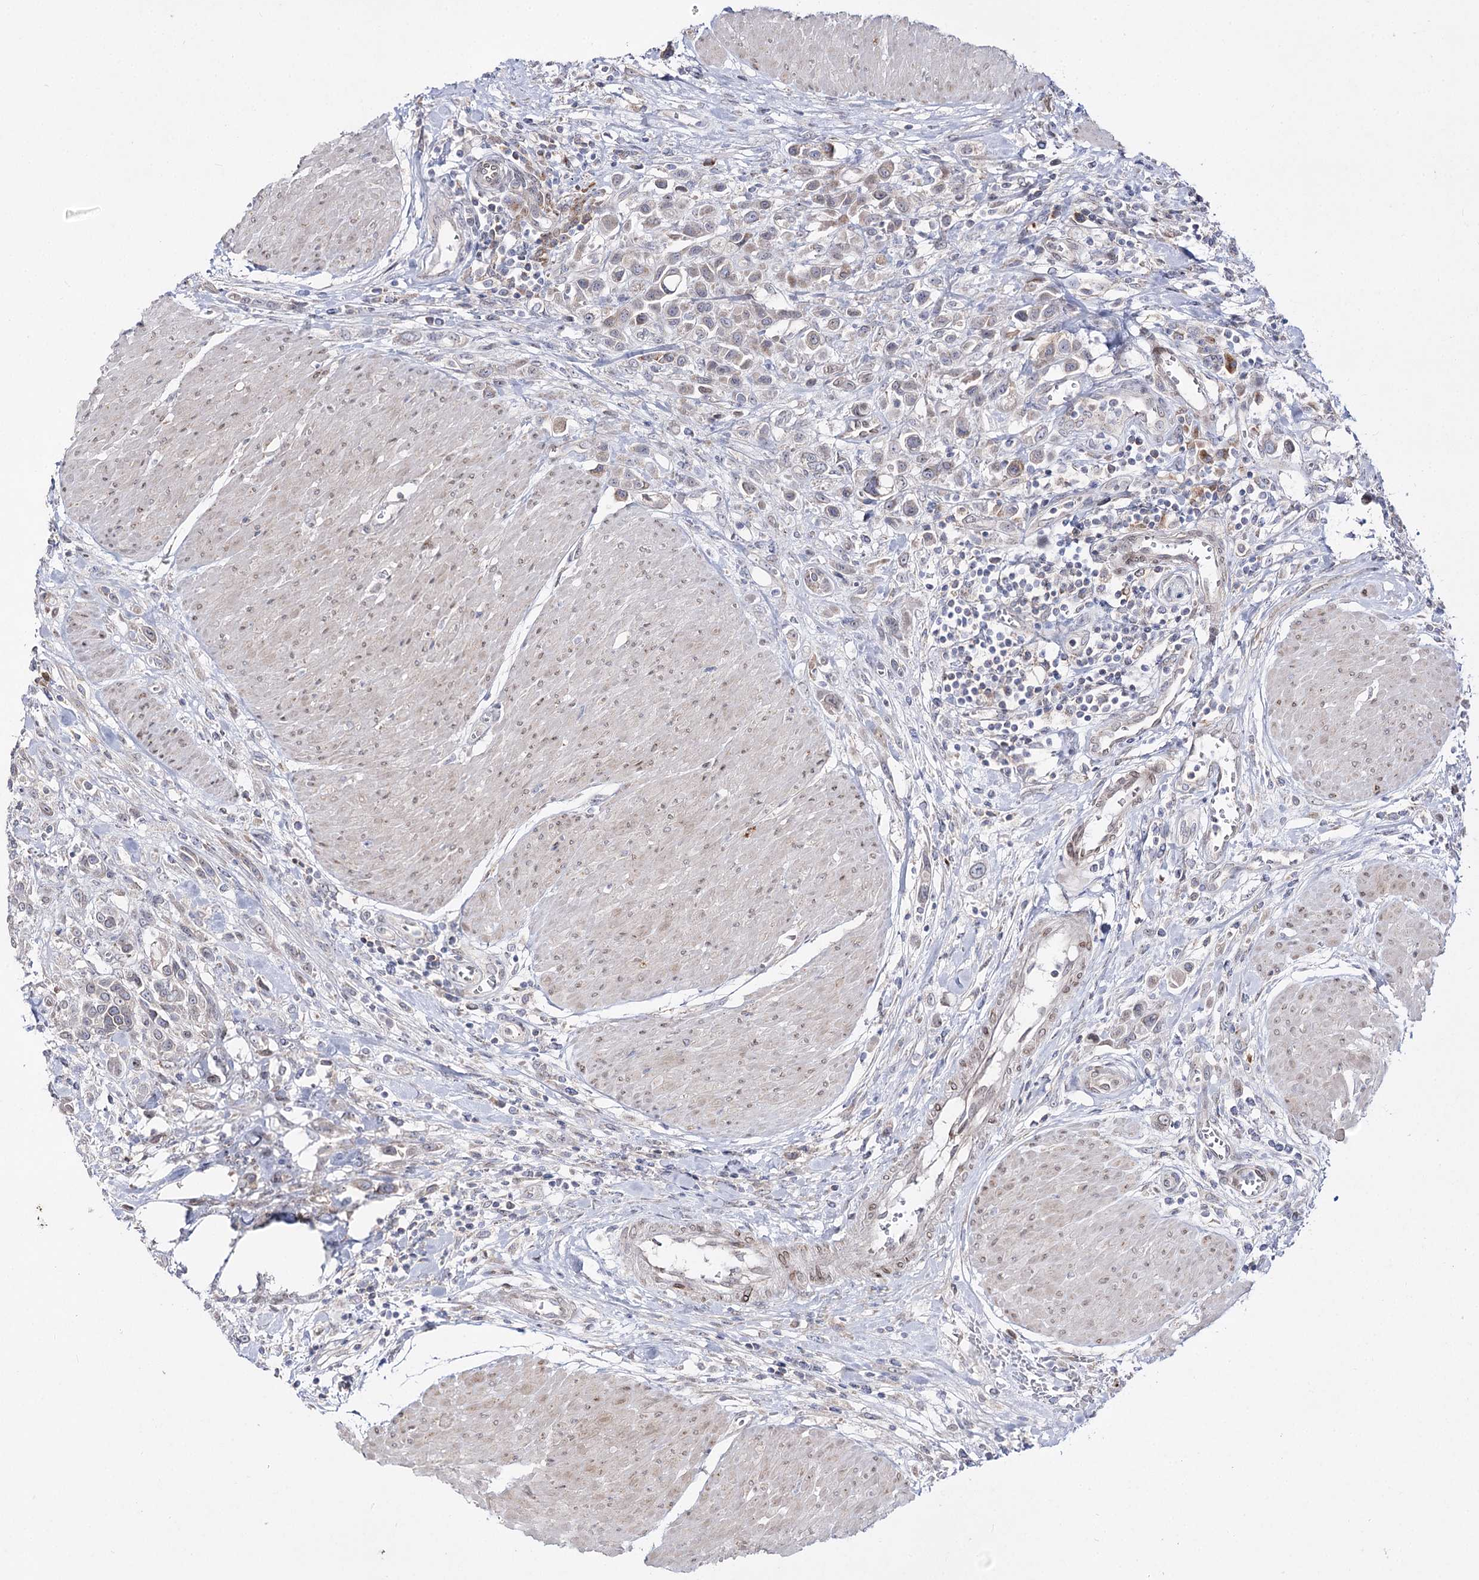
{"staining": {"intensity": "weak", "quantity": "<25%", "location": "cytoplasmic/membranous"}, "tissue": "urothelial cancer", "cell_type": "Tumor cells", "image_type": "cancer", "snomed": [{"axis": "morphology", "description": "Urothelial carcinoma, High grade"}, {"axis": "topography", "description": "Urinary bladder"}], "caption": "High-grade urothelial carcinoma stained for a protein using immunohistochemistry shows no staining tumor cells.", "gene": "C11orf80", "patient": {"sex": "male", "age": 50}}